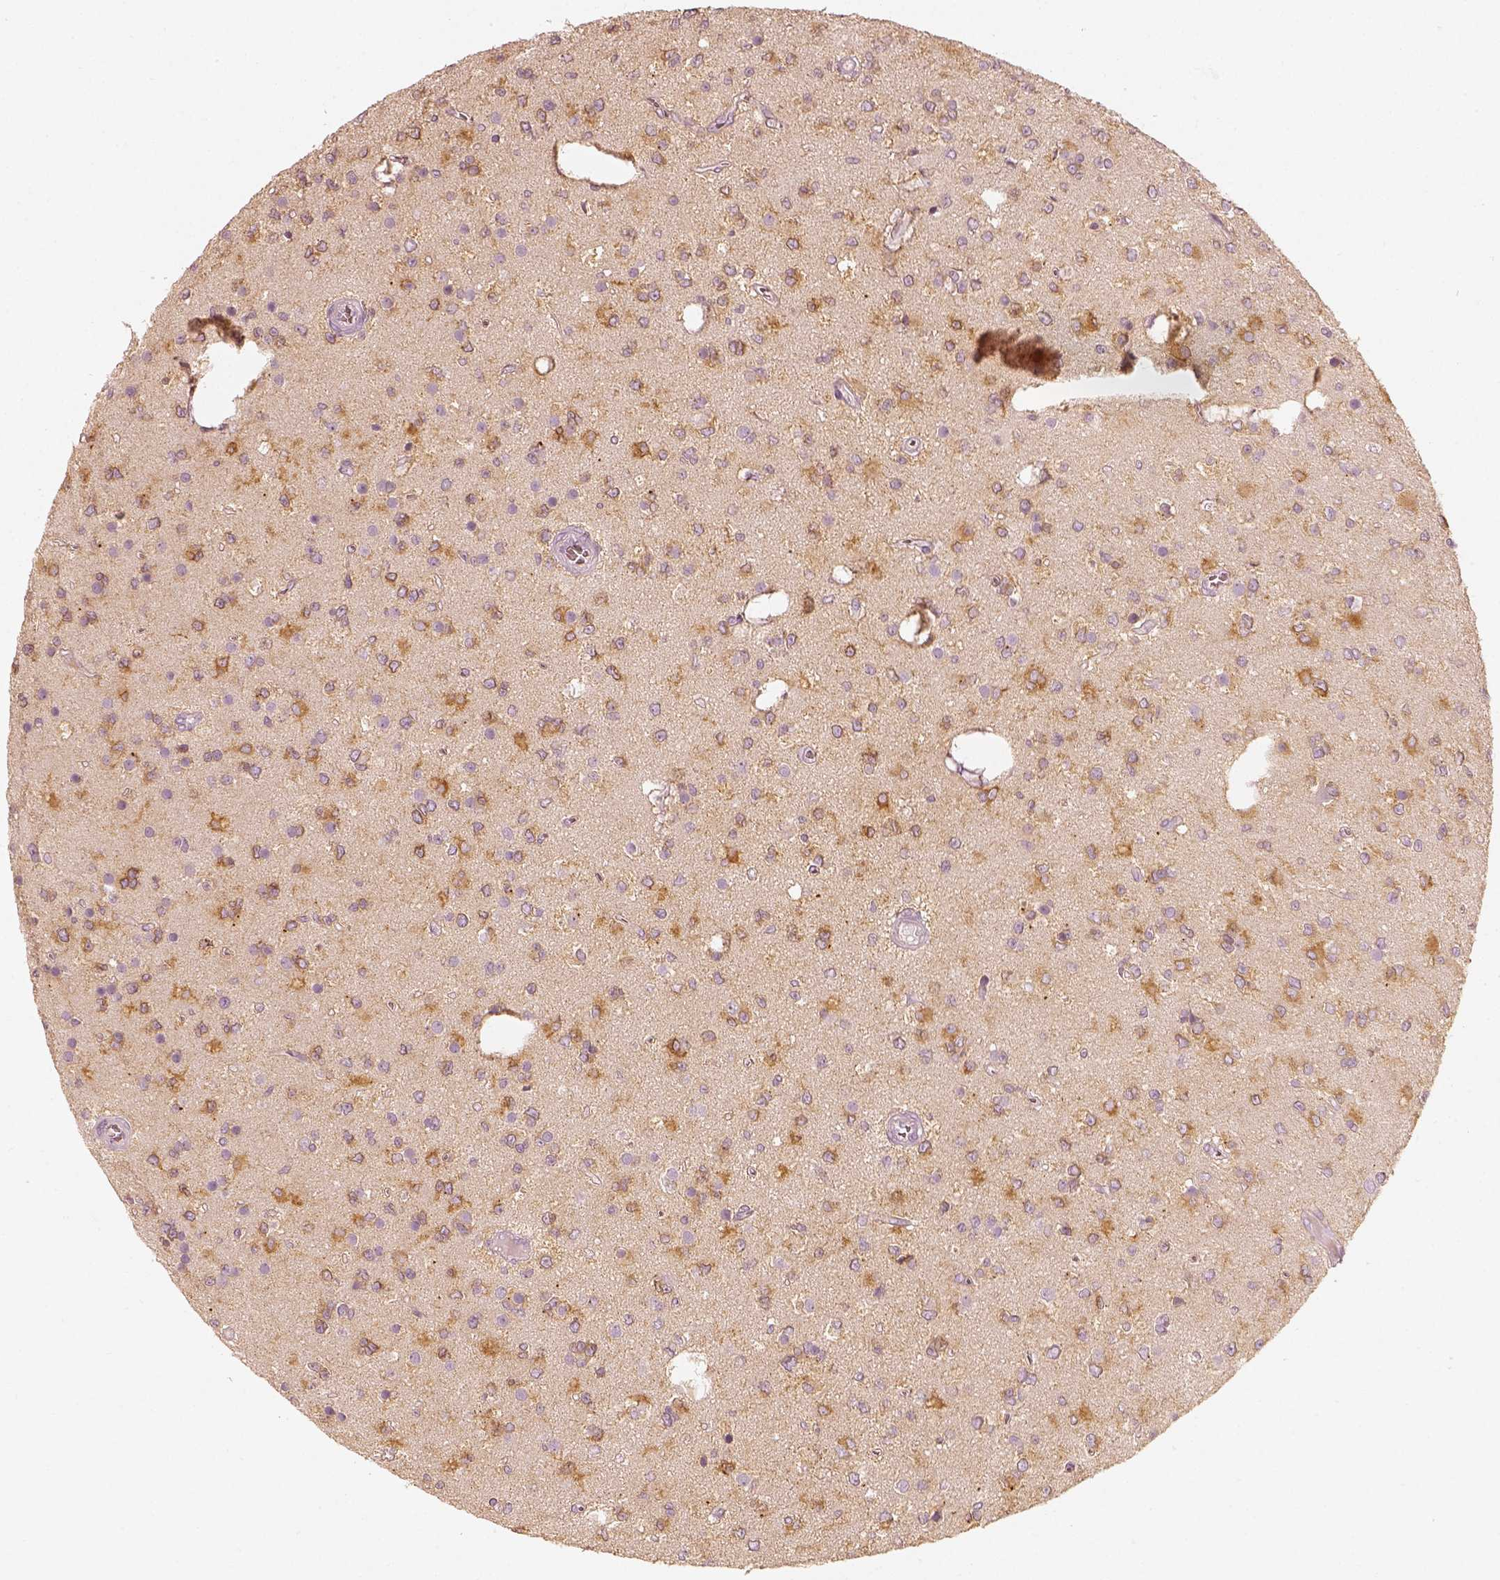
{"staining": {"intensity": "moderate", "quantity": ">75%", "location": "cytoplasmic/membranous"}, "tissue": "glioma", "cell_type": "Tumor cells", "image_type": "cancer", "snomed": [{"axis": "morphology", "description": "Glioma, malignant, Low grade"}, {"axis": "topography", "description": "Brain"}], "caption": "IHC (DAB) staining of human glioma displays moderate cytoplasmic/membranous protein expression in approximately >75% of tumor cells. (DAB (3,3'-diaminobenzidine) IHC with brightfield microscopy, high magnification).", "gene": "FMNL2", "patient": {"sex": "female", "age": 45}}